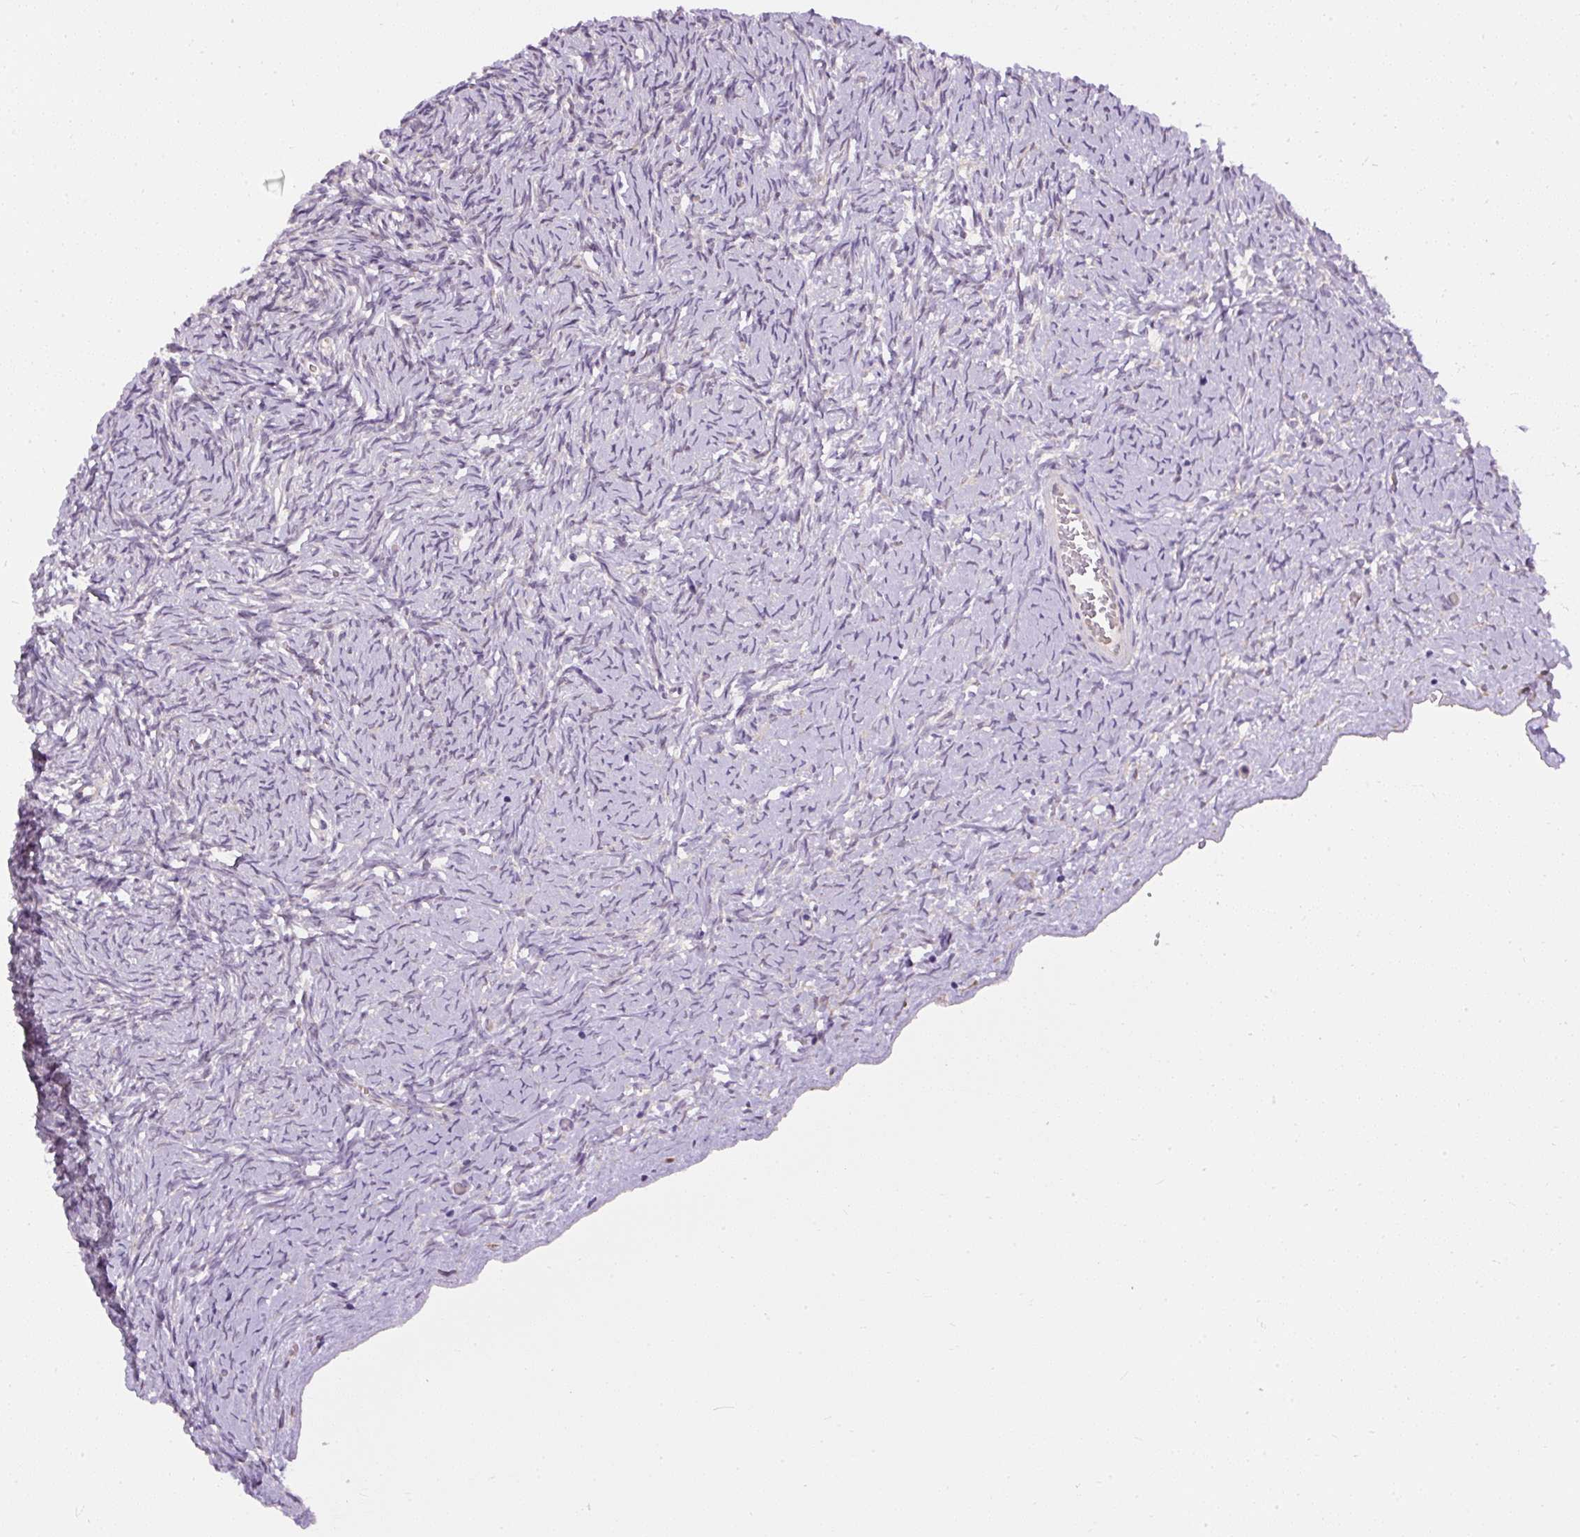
{"staining": {"intensity": "negative", "quantity": "none", "location": "none"}, "tissue": "ovary", "cell_type": "Ovarian stroma cells", "image_type": "normal", "snomed": [{"axis": "morphology", "description": "Normal tissue, NOS"}, {"axis": "topography", "description": "Ovary"}], "caption": "Human ovary stained for a protein using immunohistochemistry (IHC) shows no staining in ovarian stroma cells.", "gene": "FAM149A", "patient": {"sex": "female", "age": 39}}